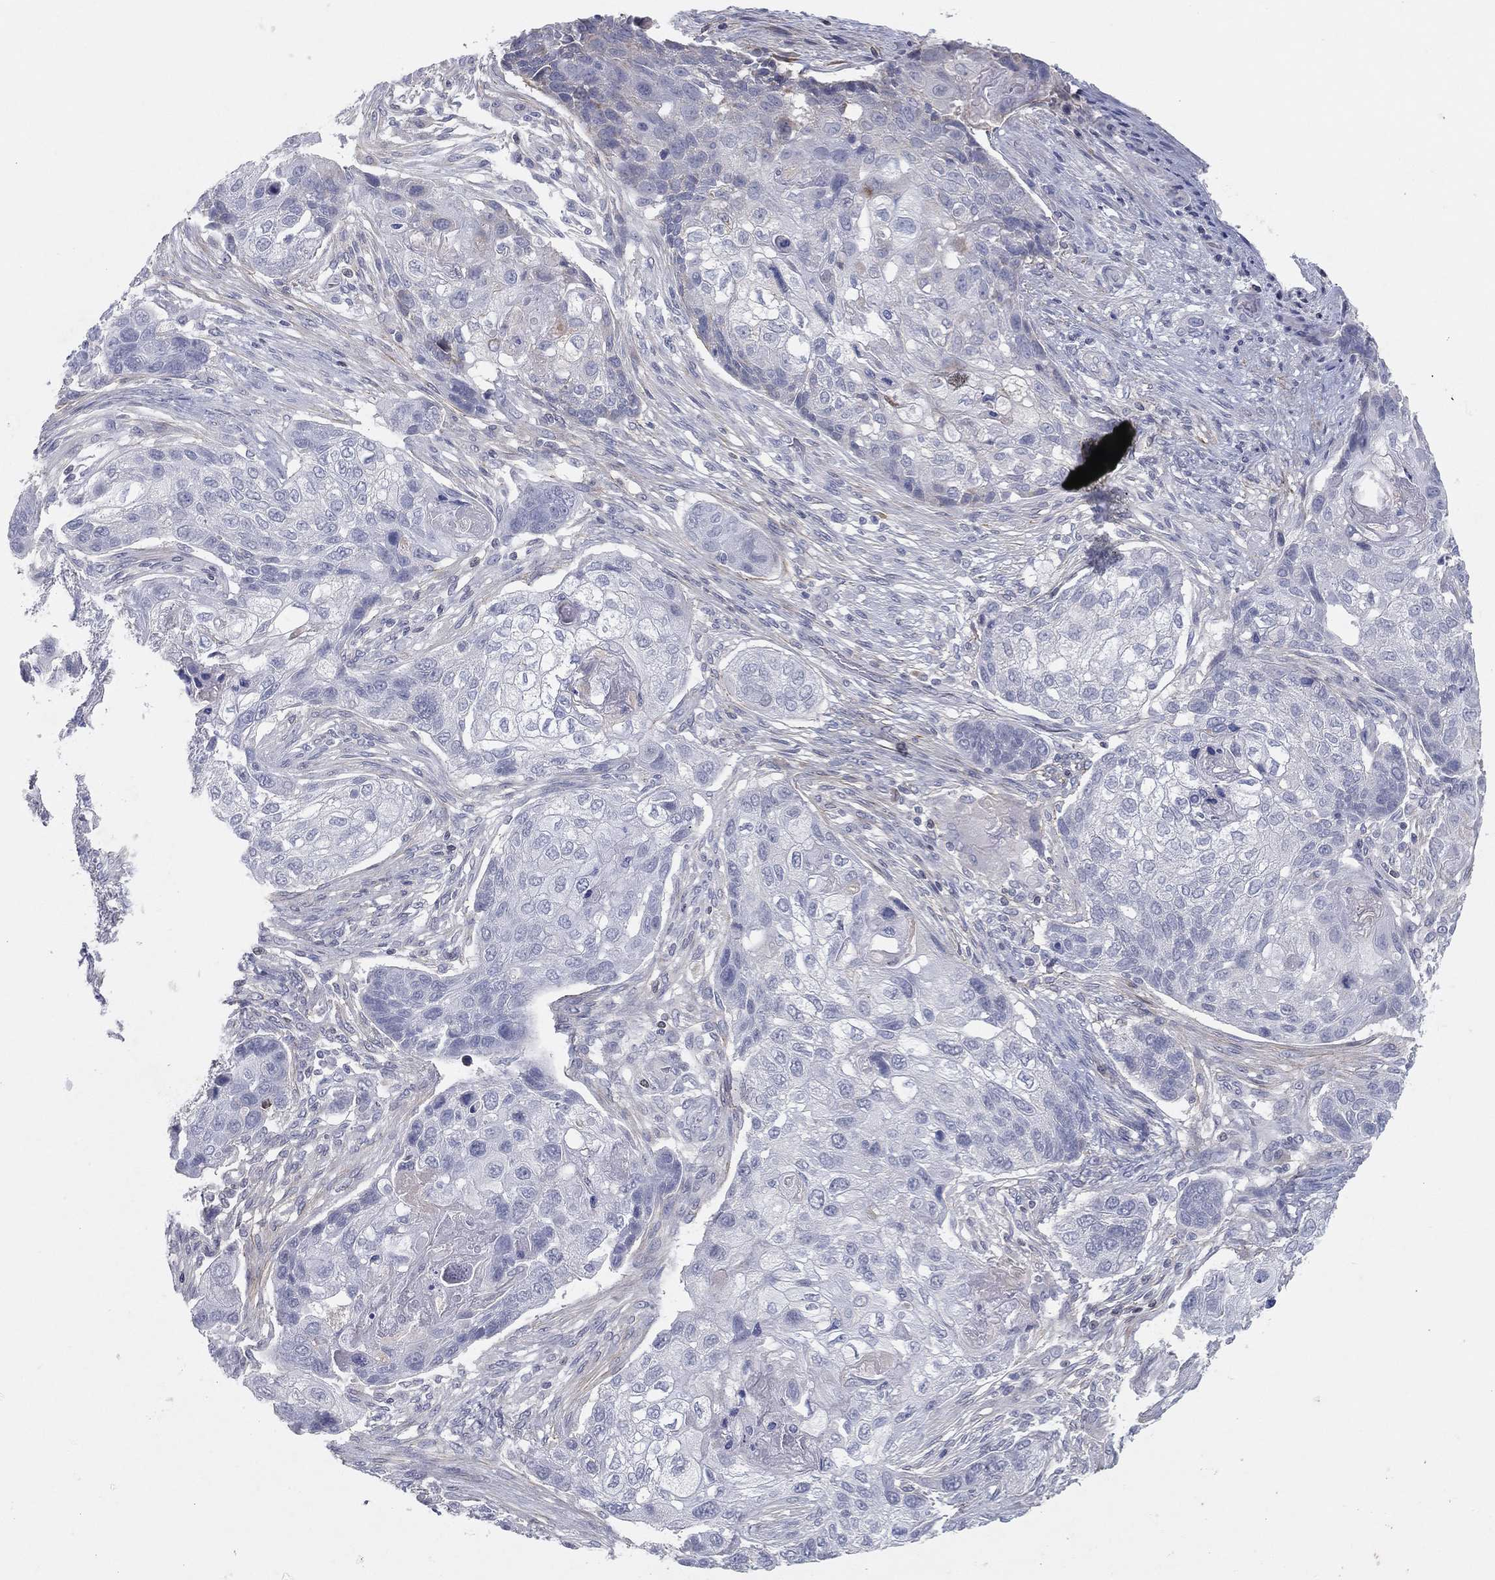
{"staining": {"intensity": "negative", "quantity": "none", "location": "none"}, "tissue": "lung cancer", "cell_type": "Tumor cells", "image_type": "cancer", "snomed": [{"axis": "morphology", "description": "Normal tissue, NOS"}, {"axis": "morphology", "description": "Squamous cell carcinoma, NOS"}, {"axis": "topography", "description": "Bronchus"}, {"axis": "topography", "description": "Lung"}], "caption": "A histopathology image of human squamous cell carcinoma (lung) is negative for staining in tumor cells.", "gene": "CPT1B", "patient": {"sex": "male", "age": 69}}